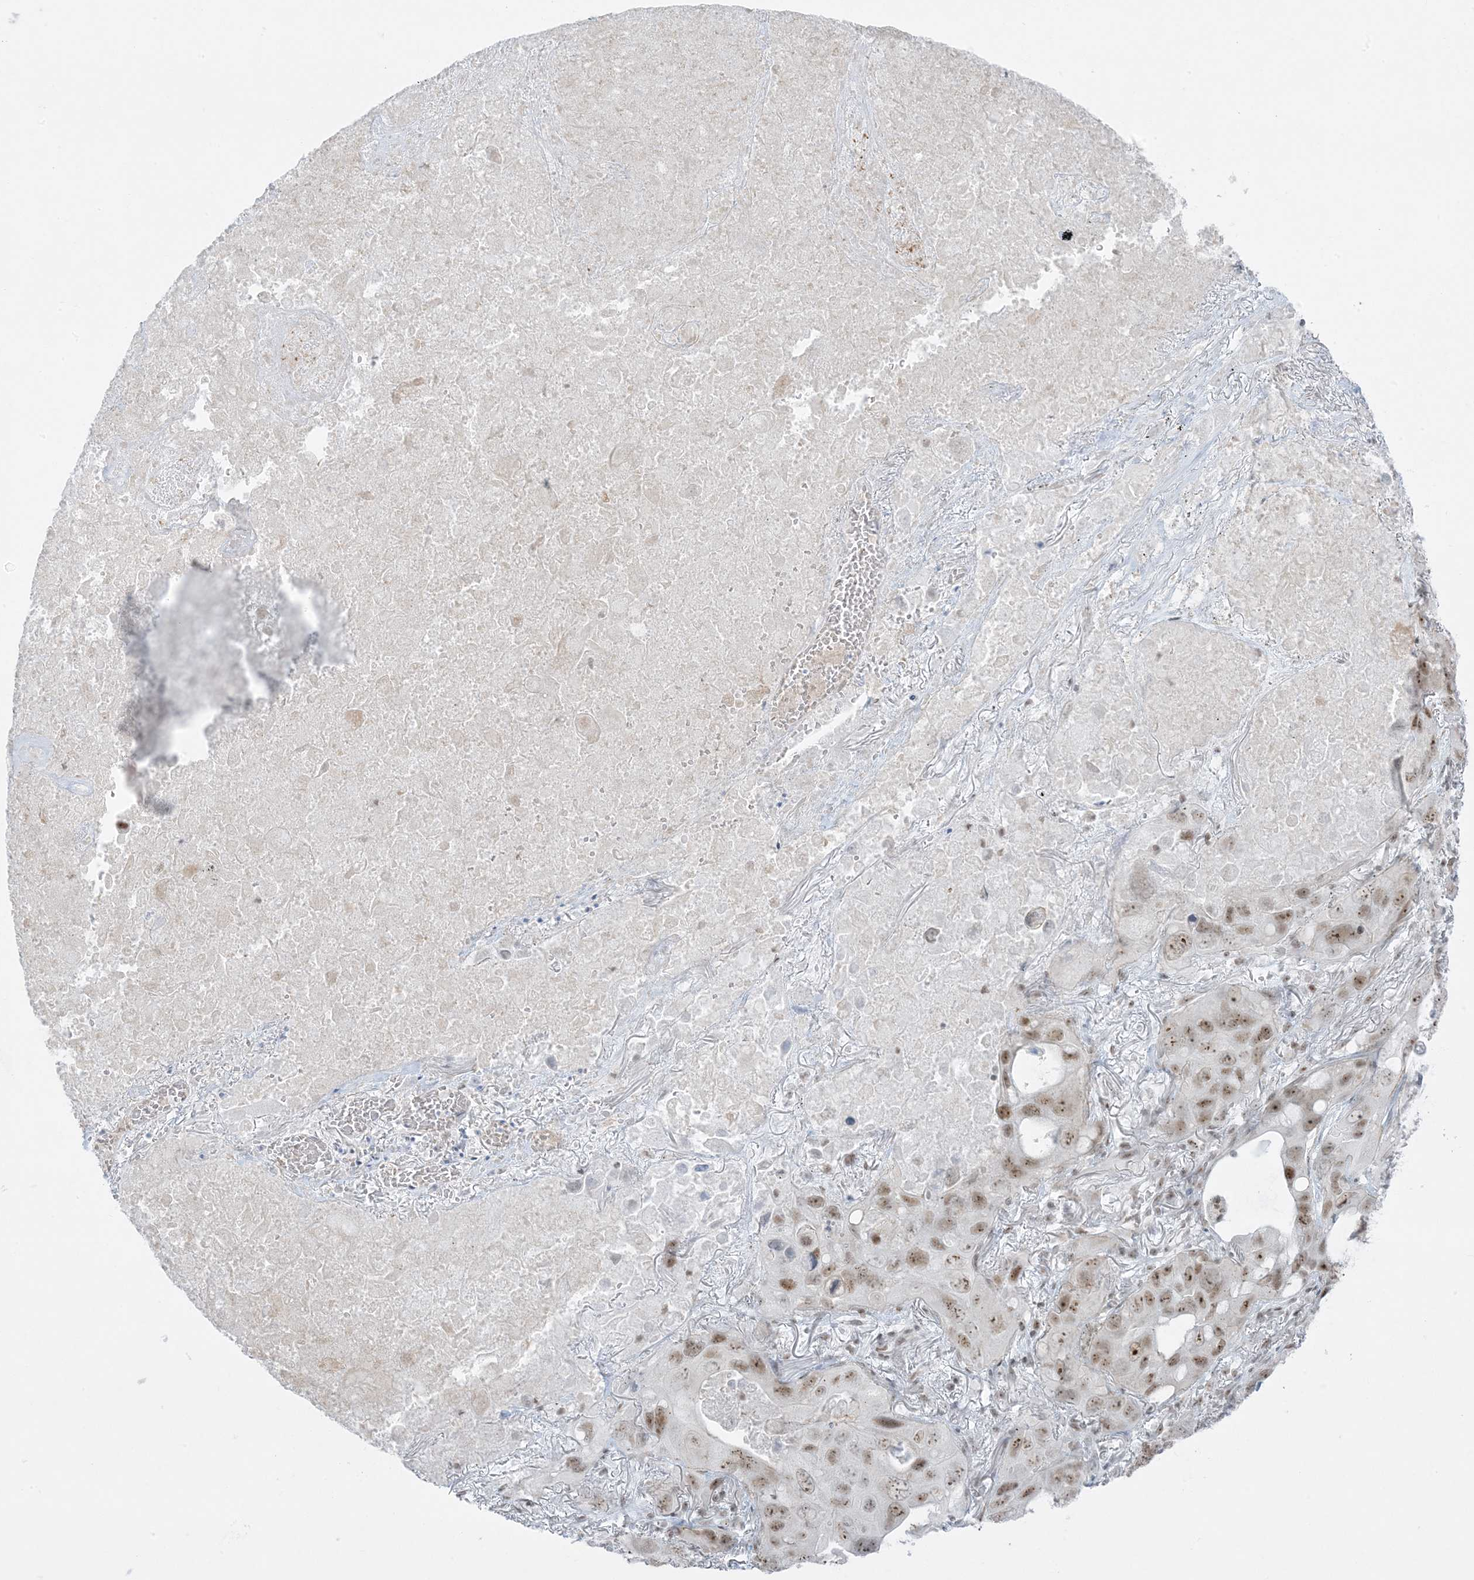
{"staining": {"intensity": "moderate", "quantity": ">75%", "location": "nuclear"}, "tissue": "lung cancer", "cell_type": "Tumor cells", "image_type": "cancer", "snomed": [{"axis": "morphology", "description": "Squamous cell carcinoma, NOS"}, {"axis": "topography", "description": "Lung"}], "caption": "Protein expression by immunohistochemistry reveals moderate nuclear positivity in approximately >75% of tumor cells in lung cancer (squamous cell carcinoma). Nuclei are stained in blue.", "gene": "ZNF787", "patient": {"sex": "female", "age": 73}}